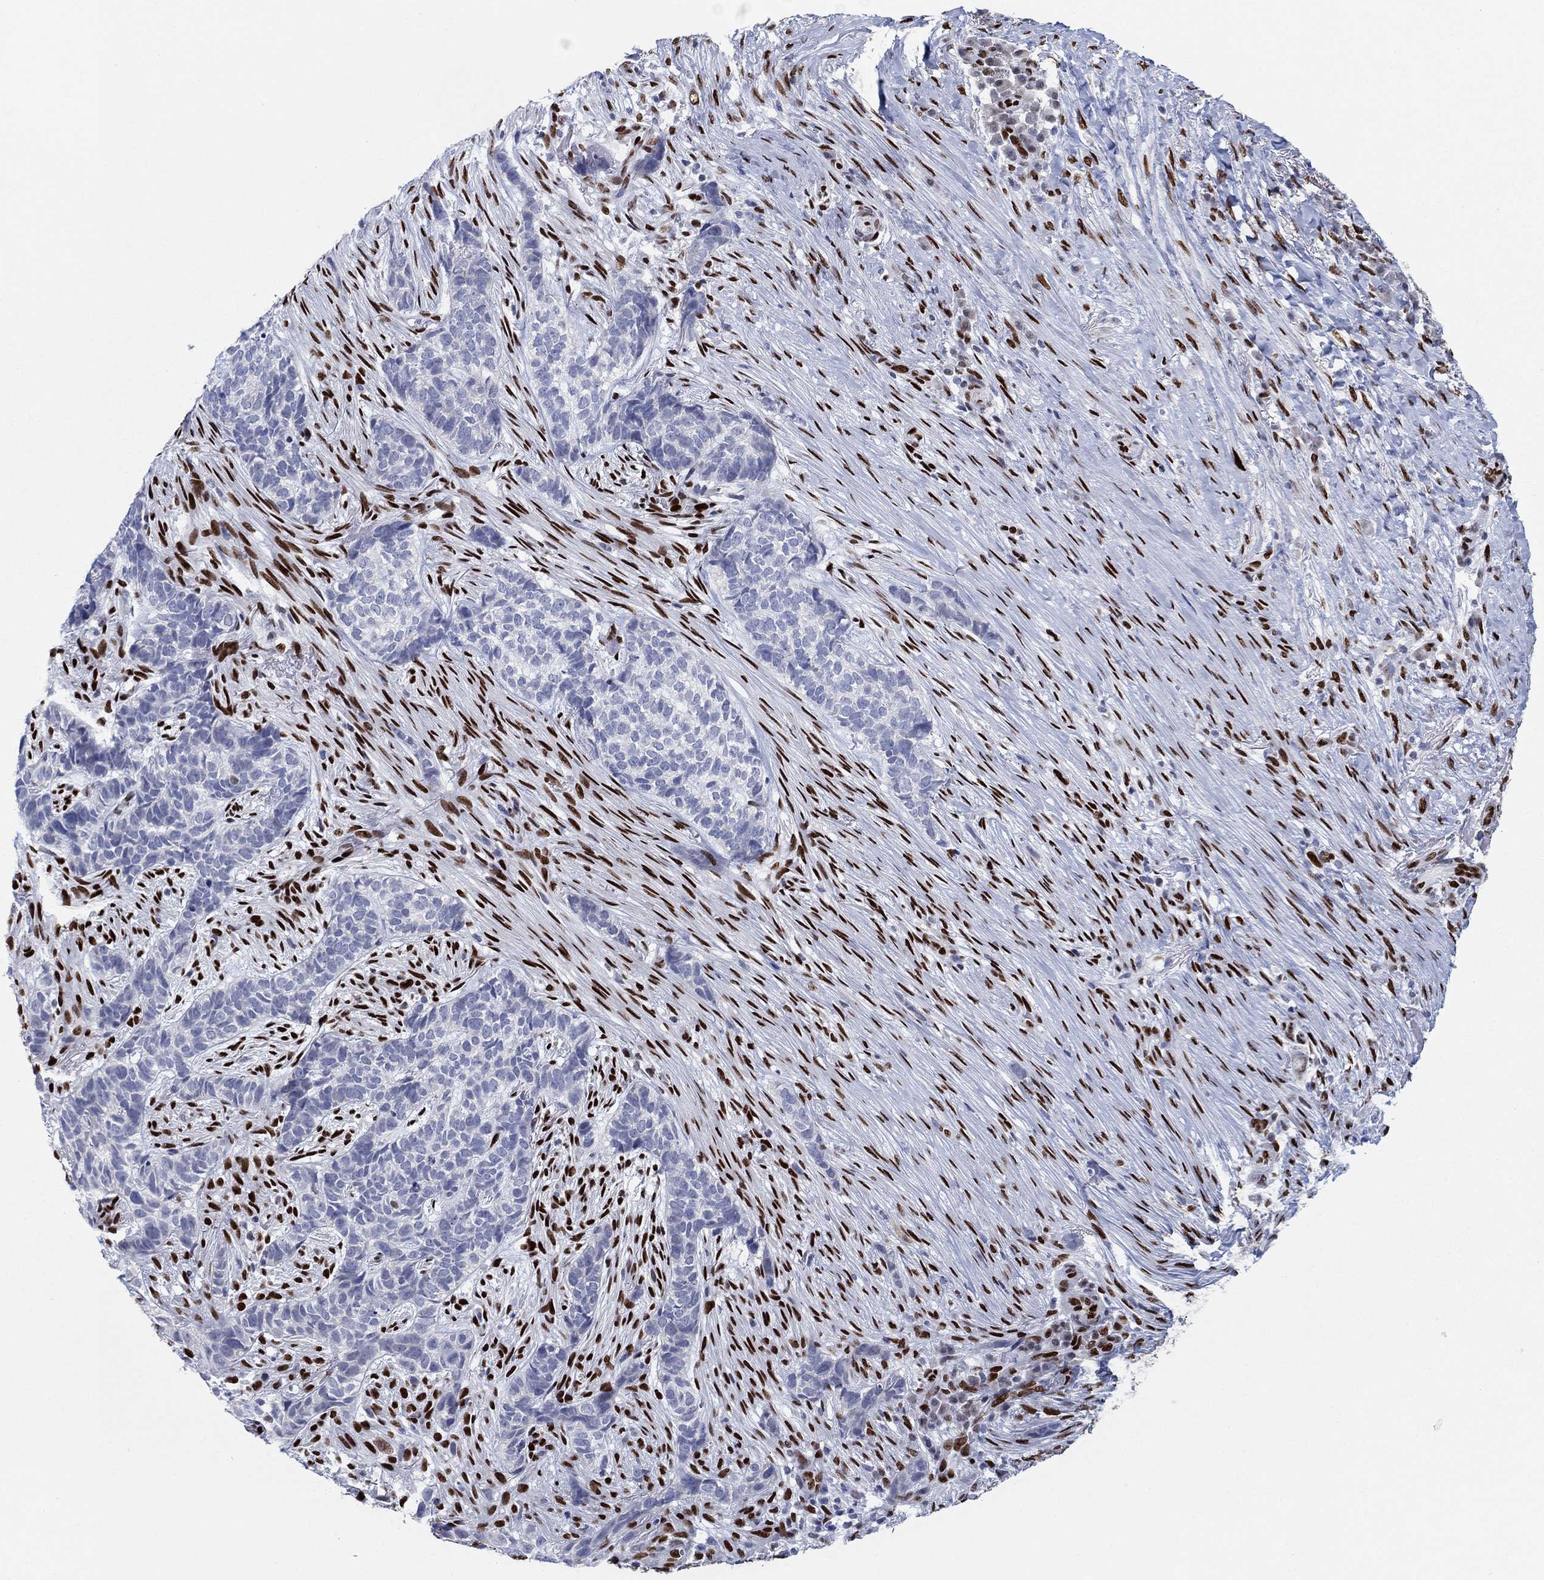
{"staining": {"intensity": "negative", "quantity": "none", "location": "none"}, "tissue": "skin cancer", "cell_type": "Tumor cells", "image_type": "cancer", "snomed": [{"axis": "morphology", "description": "Basal cell carcinoma"}, {"axis": "topography", "description": "Skin"}], "caption": "An immunohistochemistry (IHC) image of skin cancer is shown. There is no staining in tumor cells of skin cancer.", "gene": "ZEB1", "patient": {"sex": "female", "age": 69}}